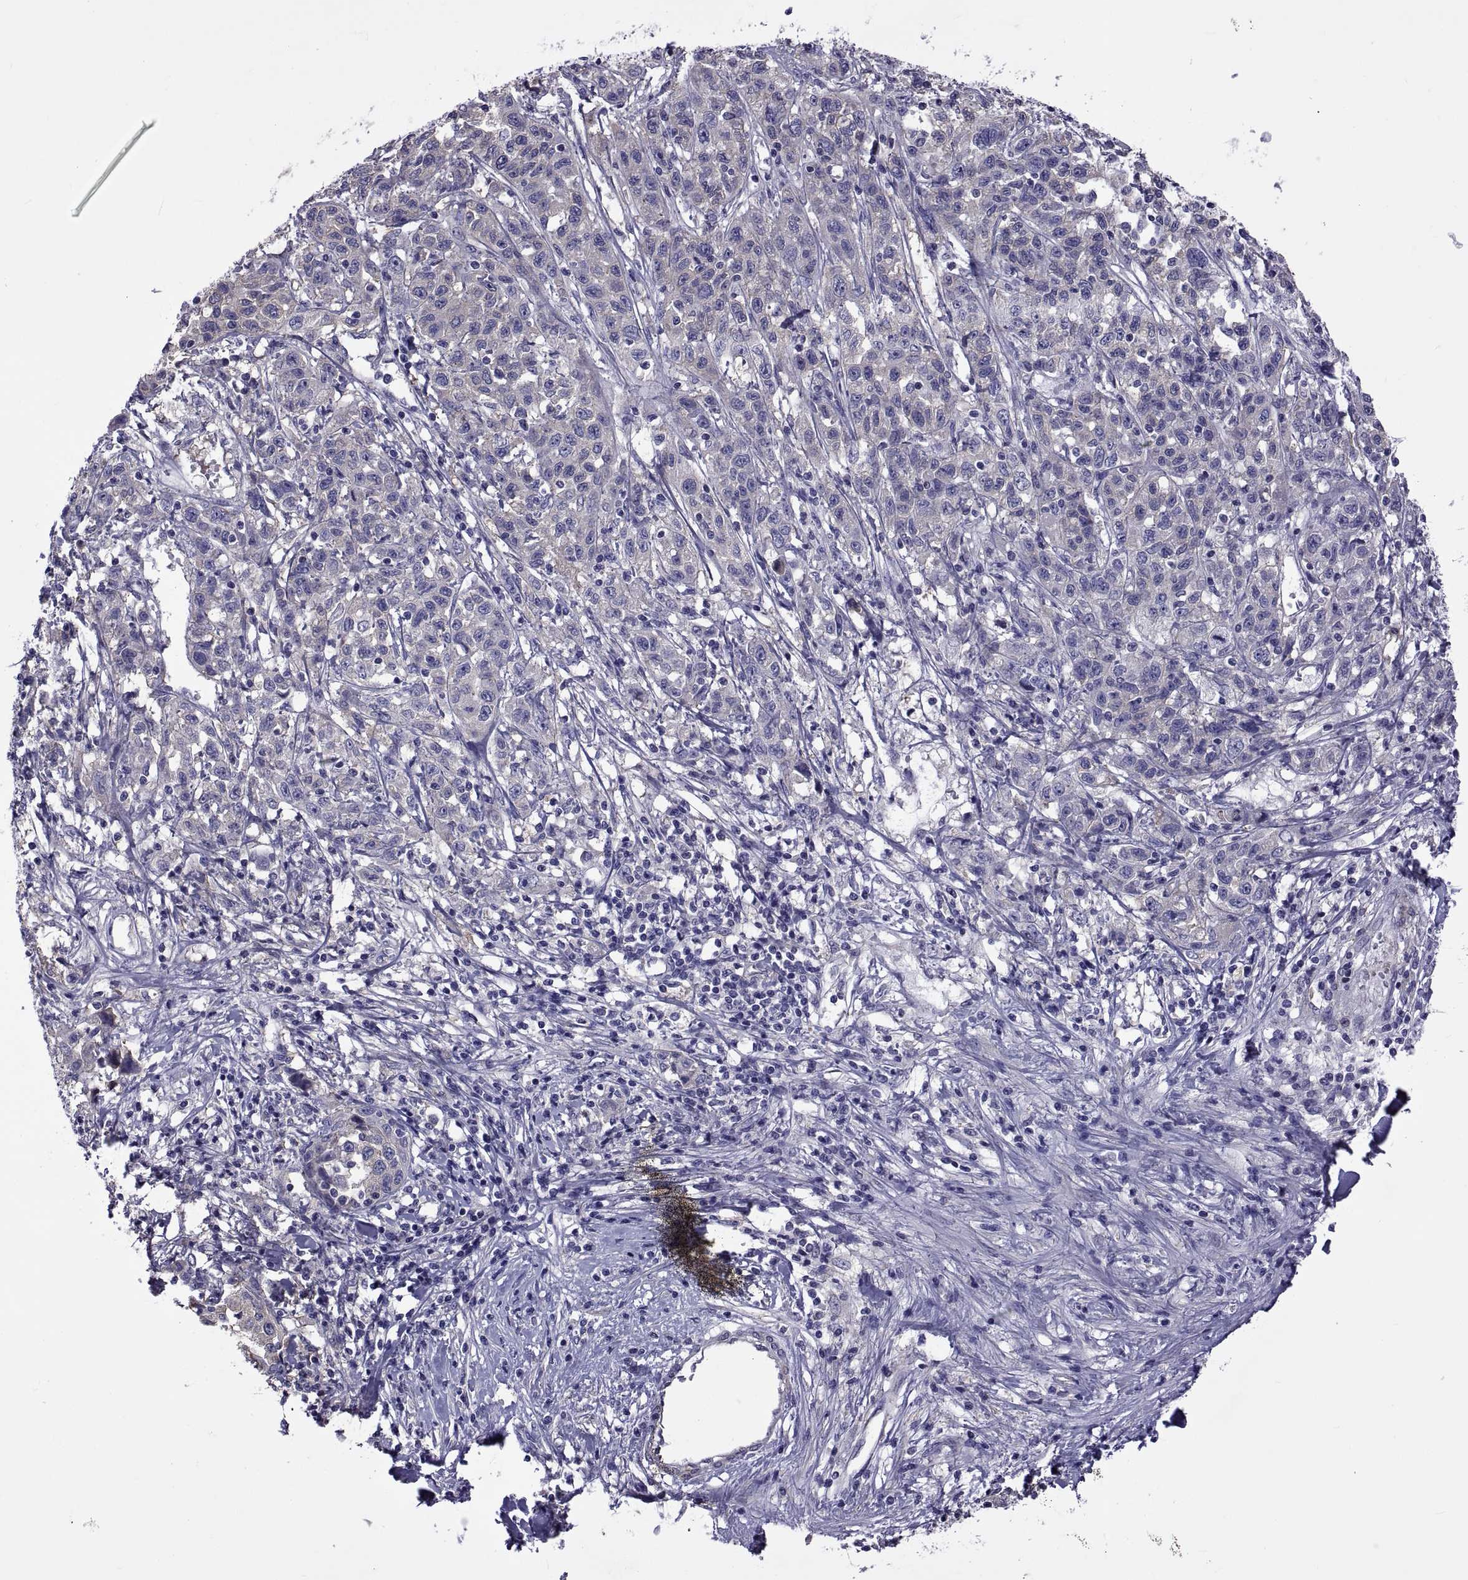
{"staining": {"intensity": "negative", "quantity": "none", "location": "none"}, "tissue": "liver cancer", "cell_type": "Tumor cells", "image_type": "cancer", "snomed": [{"axis": "morphology", "description": "Adenocarcinoma, NOS"}, {"axis": "morphology", "description": "Cholangiocarcinoma"}, {"axis": "topography", "description": "Liver"}], "caption": "A high-resolution image shows IHC staining of liver cancer (cholangiocarcinoma), which demonstrates no significant expression in tumor cells.", "gene": "TMC3", "patient": {"sex": "male", "age": 64}}